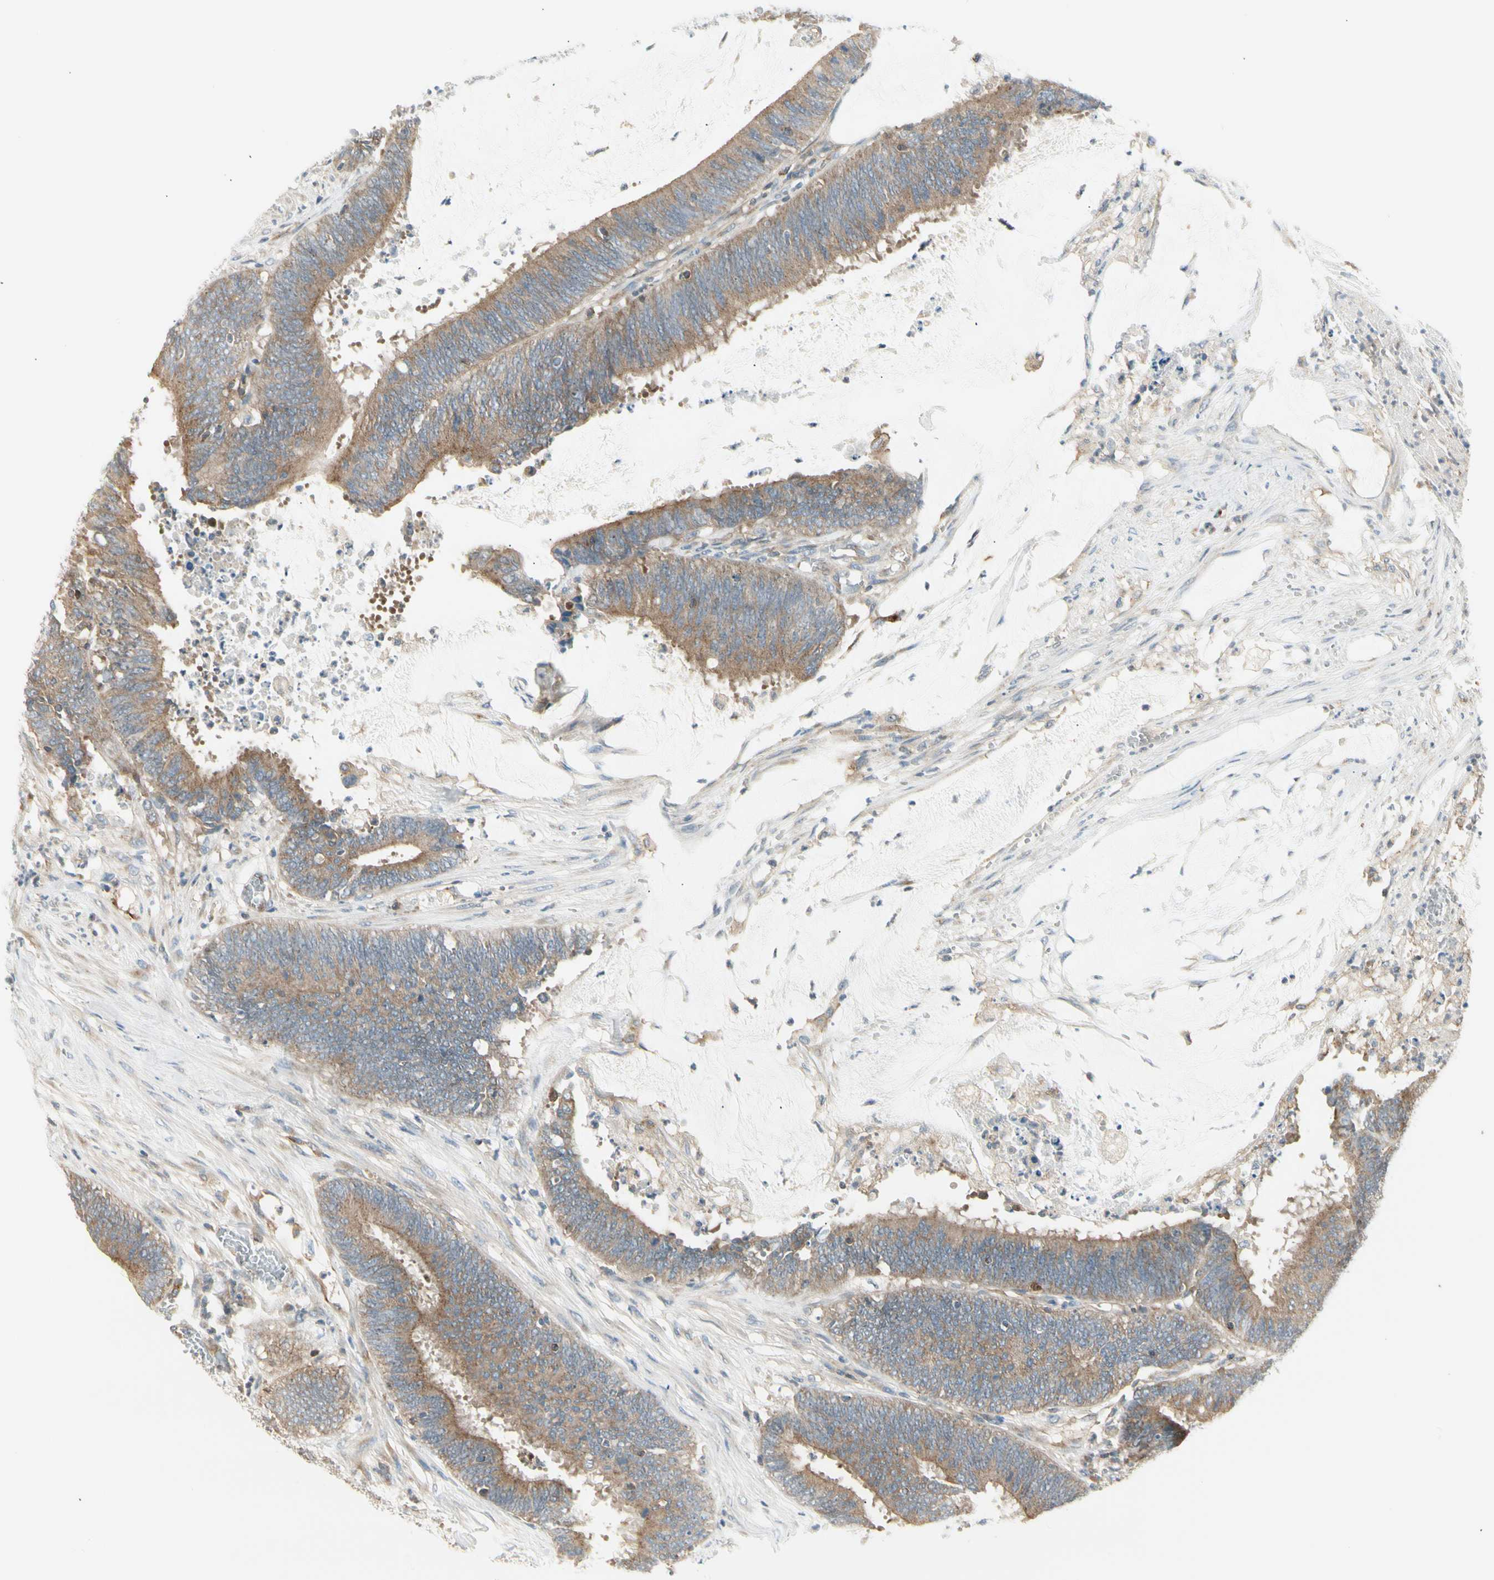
{"staining": {"intensity": "moderate", "quantity": ">75%", "location": "cytoplasmic/membranous"}, "tissue": "colorectal cancer", "cell_type": "Tumor cells", "image_type": "cancer", "snomed": [{"axis": "morphology", "description": "Adenocarcinoma, NOS"}, {"axis": "topography", "description": "Rectum"}], "caption": "Colorectal adenocarcinoma stained with a protein marker shows moderate staining in tumor cells.", "gene": "AGFG1", "patient": {"sex": "female", "age": 66}}